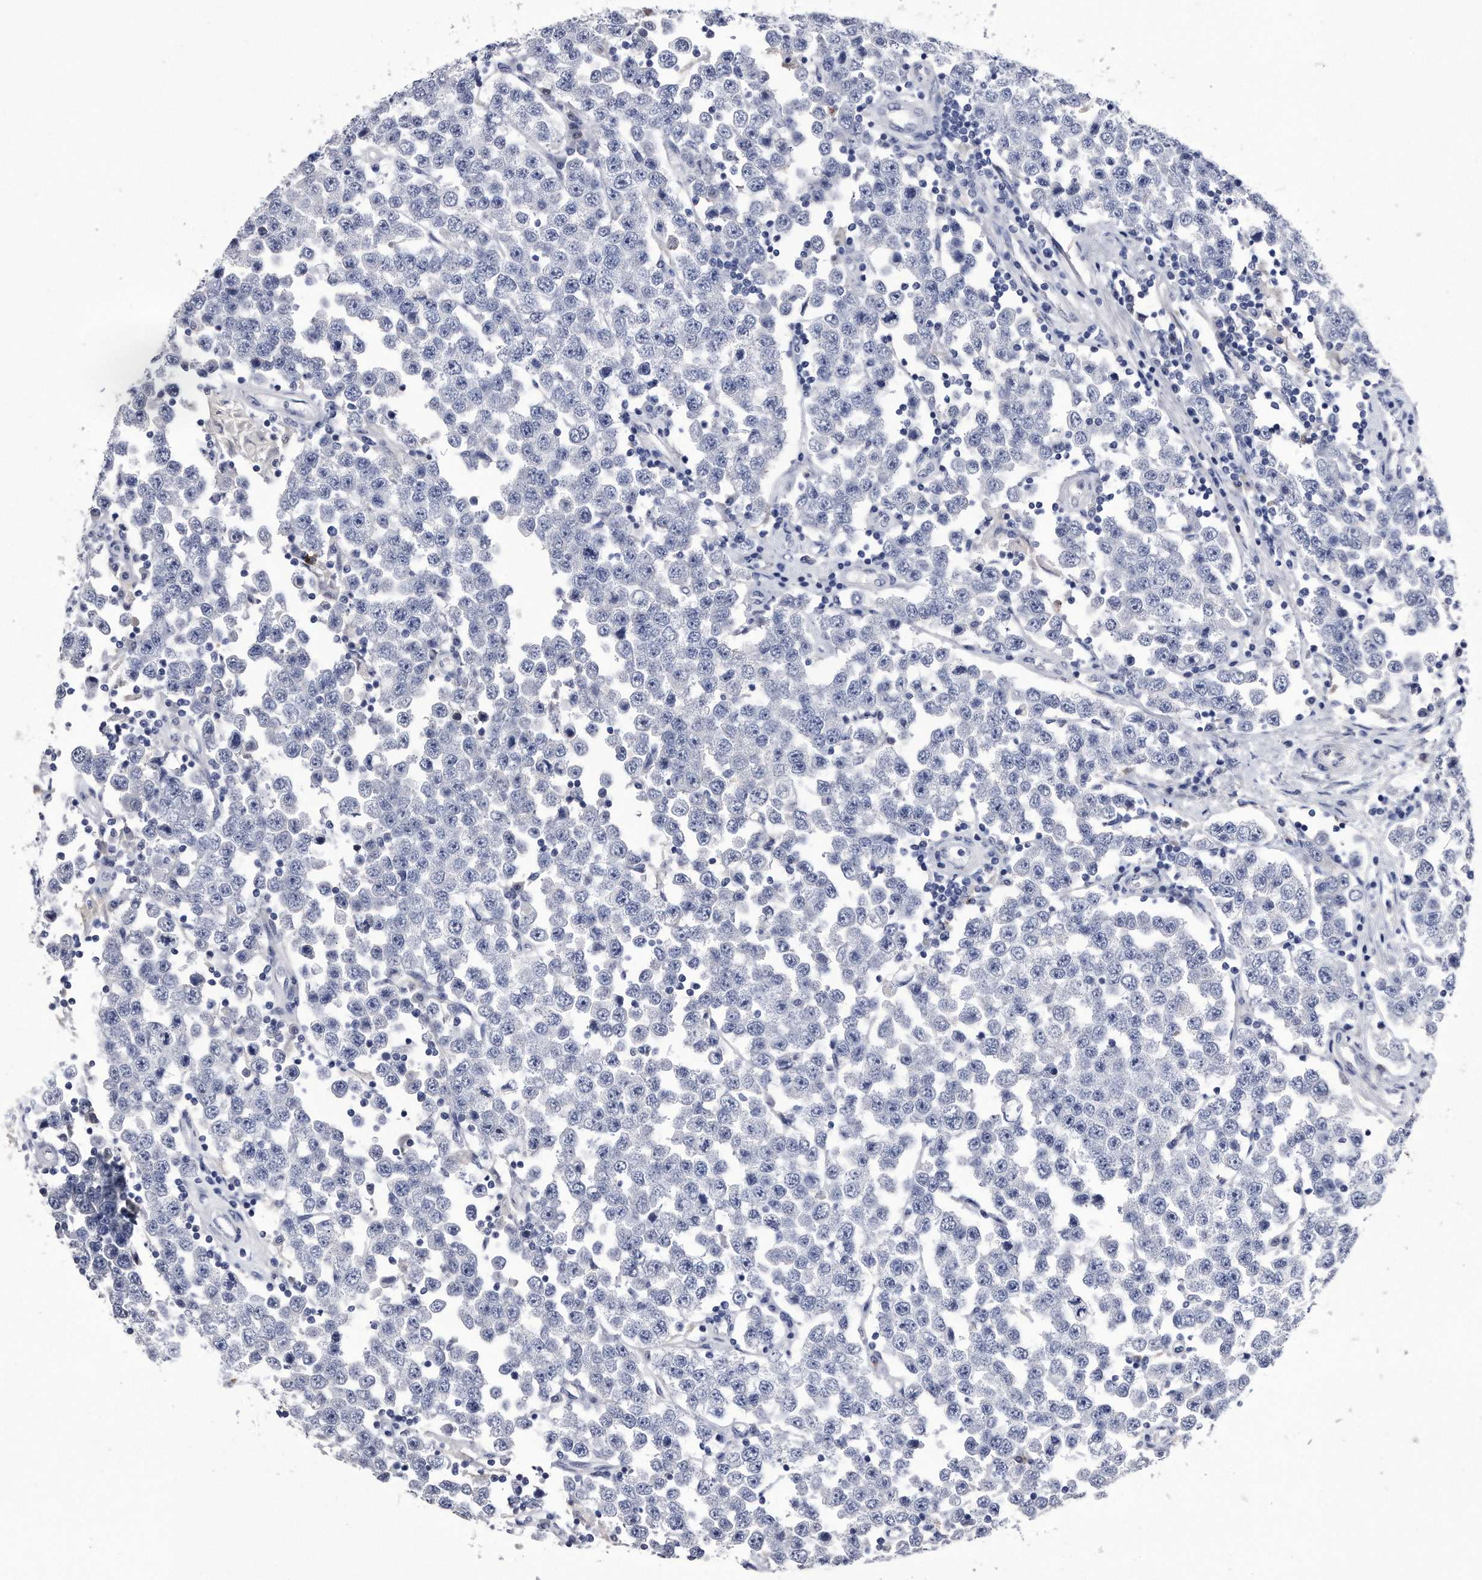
{"staining": {"intensity": "negative", "quantity": "none", "location": "none"}, "tissue": "testis cancer", "cell_type": "Tumor cells", "image_type": "cancer", "snomed": [{"axis": "morphology", "description": "Seminoma, NOS"}, {"axis": "topography", "description": "Testis"}], "caption": "High magnification brightfield microscopy of testis seminoma stained with DAB (brown) and counterstained with hematoxylin (blue): tumor cells show no significant staining.", "gene": "KCTD8", "patient": {"sex": "male", "age": 28}}